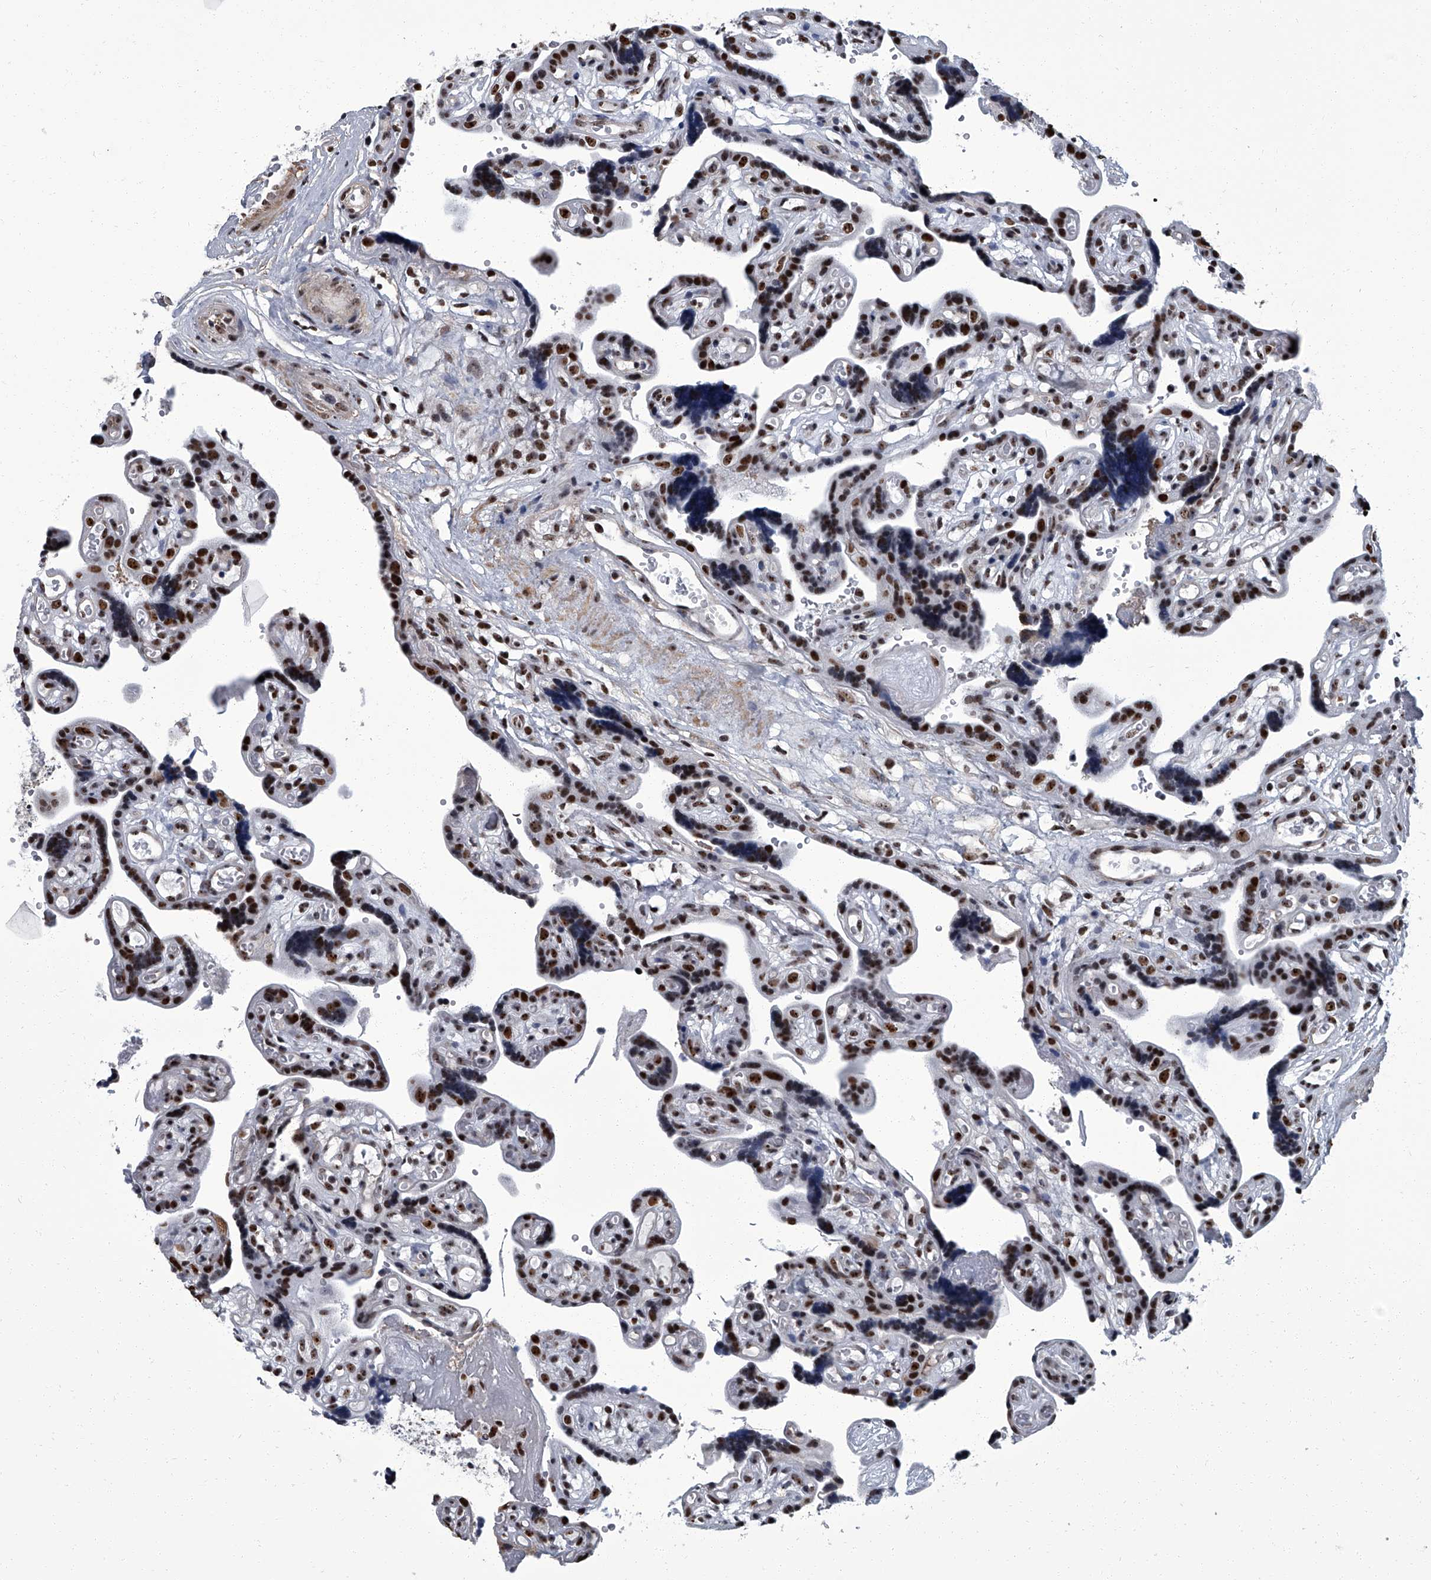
{"staining": {"intensity": "strong", "quantity": ">75%", "location": "nuclear"}, "tissue": "placenta", "cell_type": "Decidual cells", "image_type": "normal", "snomed": [{"axis": "morphology", "description": "Normal tissue, NOS"}, {"axis": "topography", "description": "Placenta"}], "caption": "Immunohistochemical staining of benign human placenta exhibits strong nuclear protein staining in approximately >75% of decidual cells. The staining was performed using DAB (3,3'-diaminobenzidine) to visualize the protein expression in brown, while the nuclei were stained in blue with hematoxylin (Magnification: 20x).", "gene": "ZNF518B", "patient": {"sex": "female", "age": 30}}